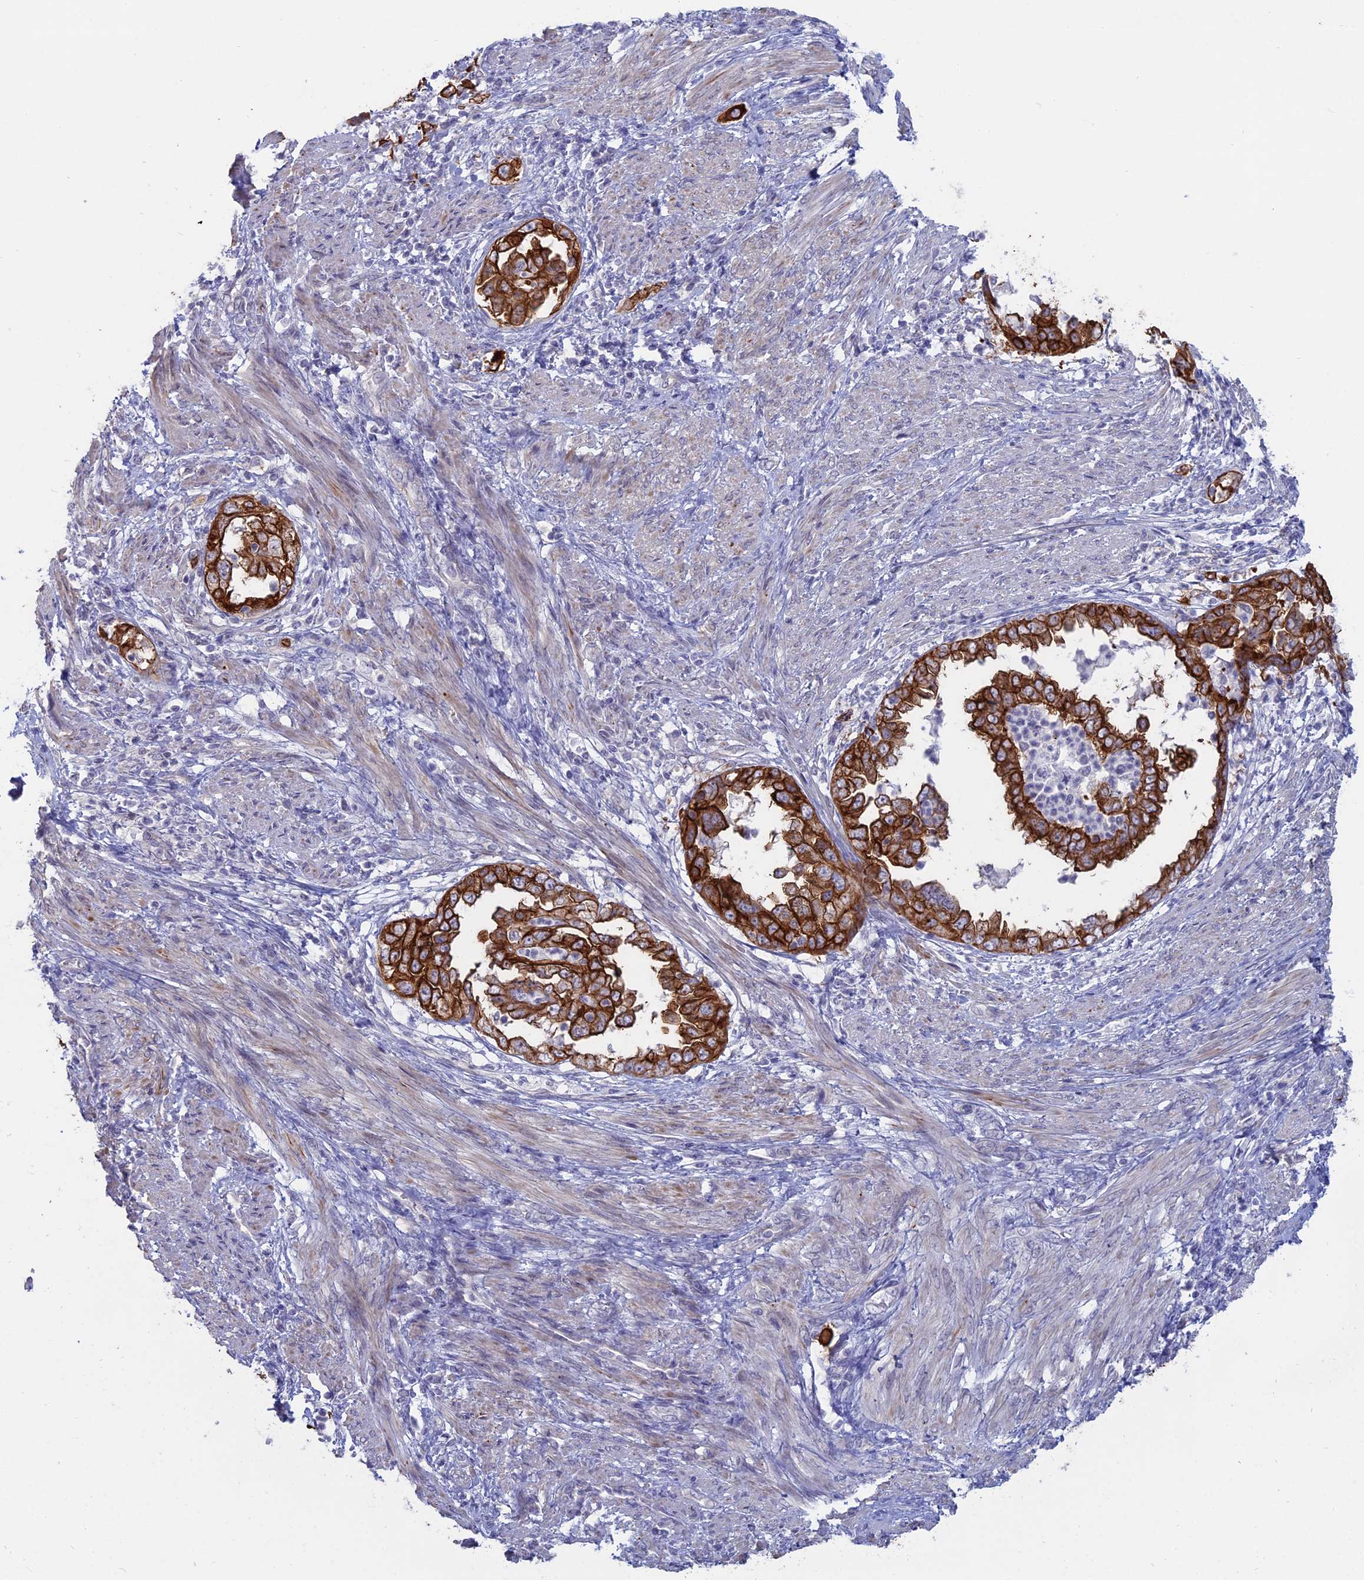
{"staining": {"intensity": "strong", "quantity": ">75%", "location": "cytoplasmic/membranous"}, "tissue": "endometrial cancer", "cell_type": "Tumor cells", "image_type": "cancer", "snomed": [{"axis": "morphology", "description": "Adenocarcinoma, NOS"}, {"axis": "topography", "description": "Endometrium"}], "caption": "Protein expression analysis of human adenocarcinoma (endometrial) reveals strong cytoplasmic/membranous expression in about >75% of tumor cells. The protein of interest is shown in brown color, while the nuclei are stained blue.", "gene": "MYO5B", "patient": {"sex": "female", "age": 85}}